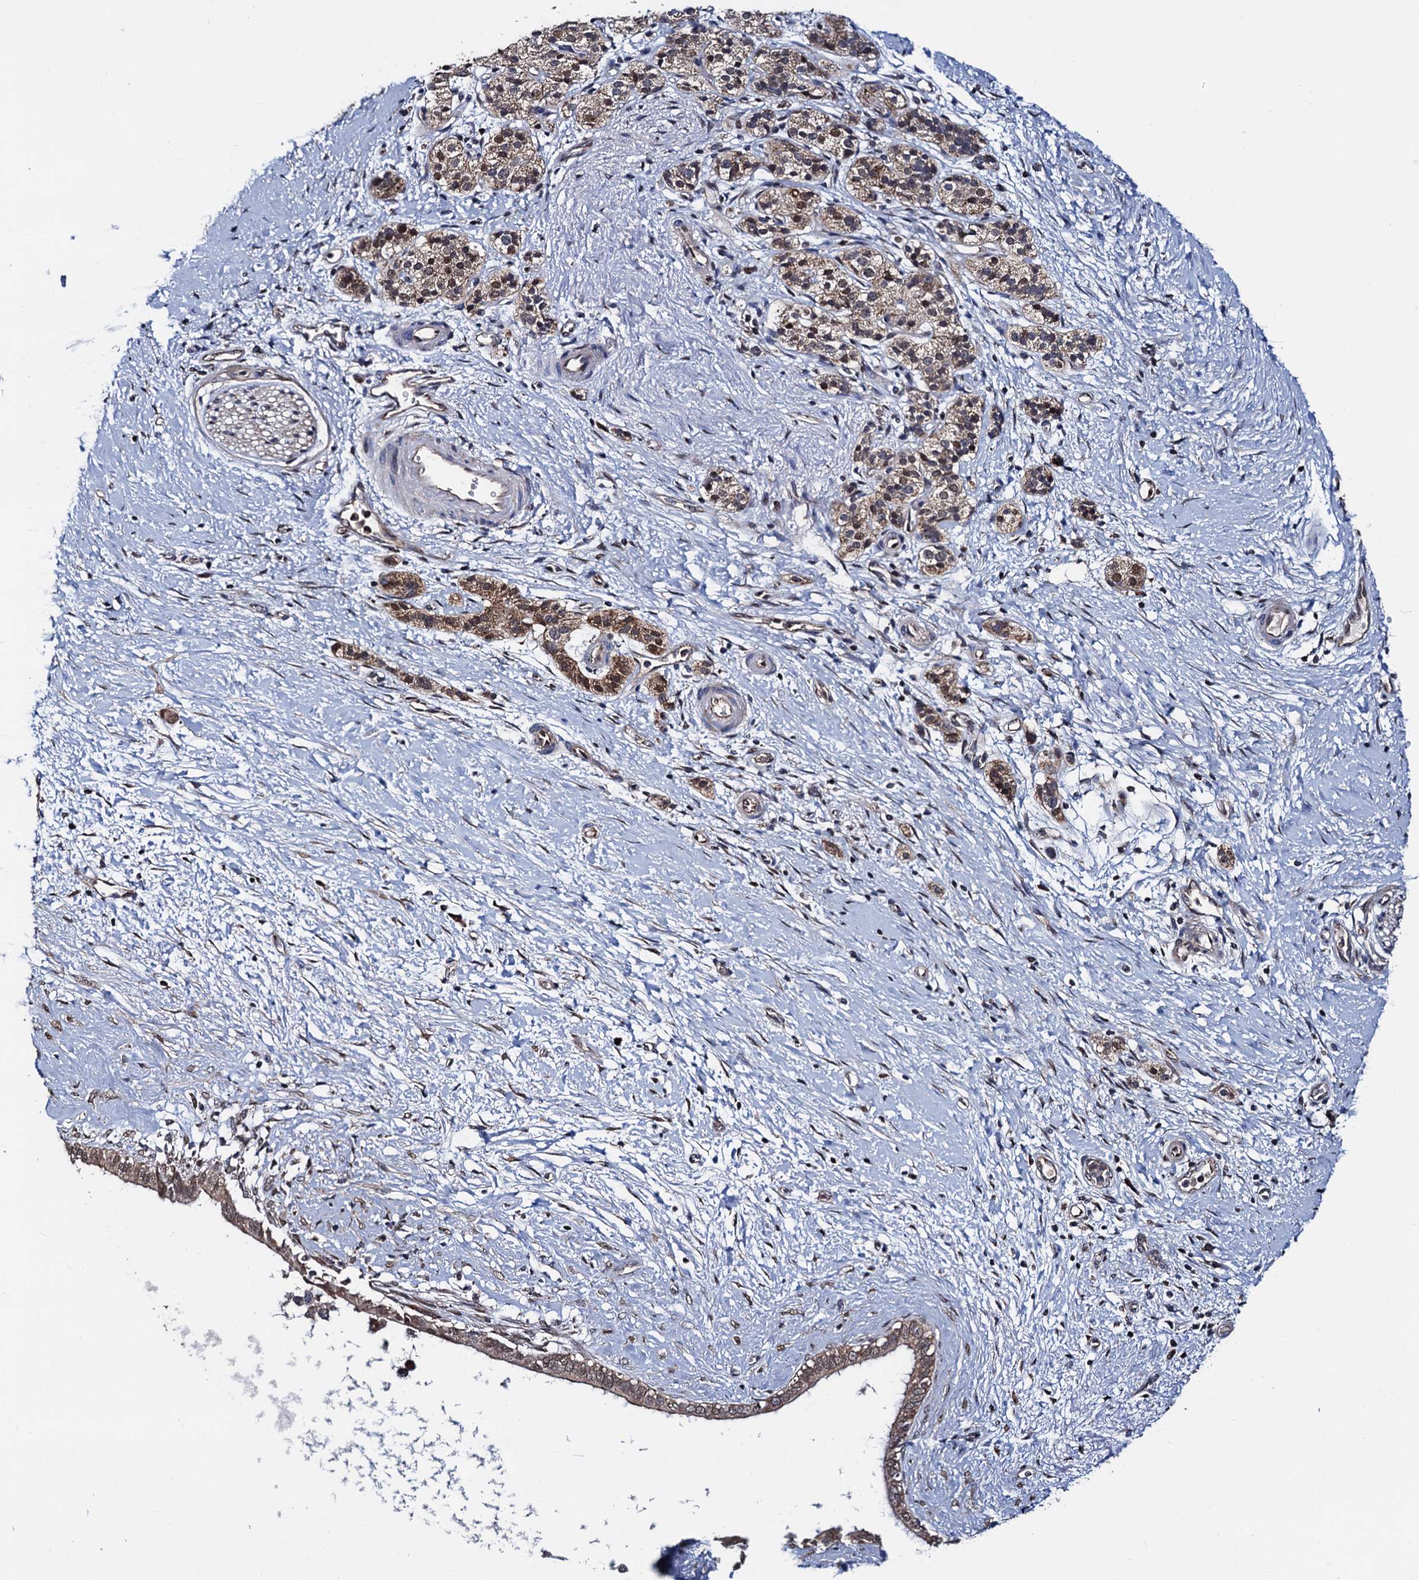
{"staining": {"intensity": "weak", "quantity": ">75%", "location": "cytoplasmic/membranous"}, "tissue": "pancreatic cancer", "cell_type": "Tumor cells", "image_type": "cancer", "snomed": [{"axis": "morphology", "description": "Adenocarcinoma, NOS"}, {"axis": "topography", "description": "Pancreas"}], "caption": "High-power microscopy captured an immunohistochemistry photomicrograph of pancreatic adenocarcinoma, revealing weak cytoplasmic/membranous expression in approximately >75% of tumor cells.", "gene": "PTCD3", "patient": {"sex": "male", "age": 50}}